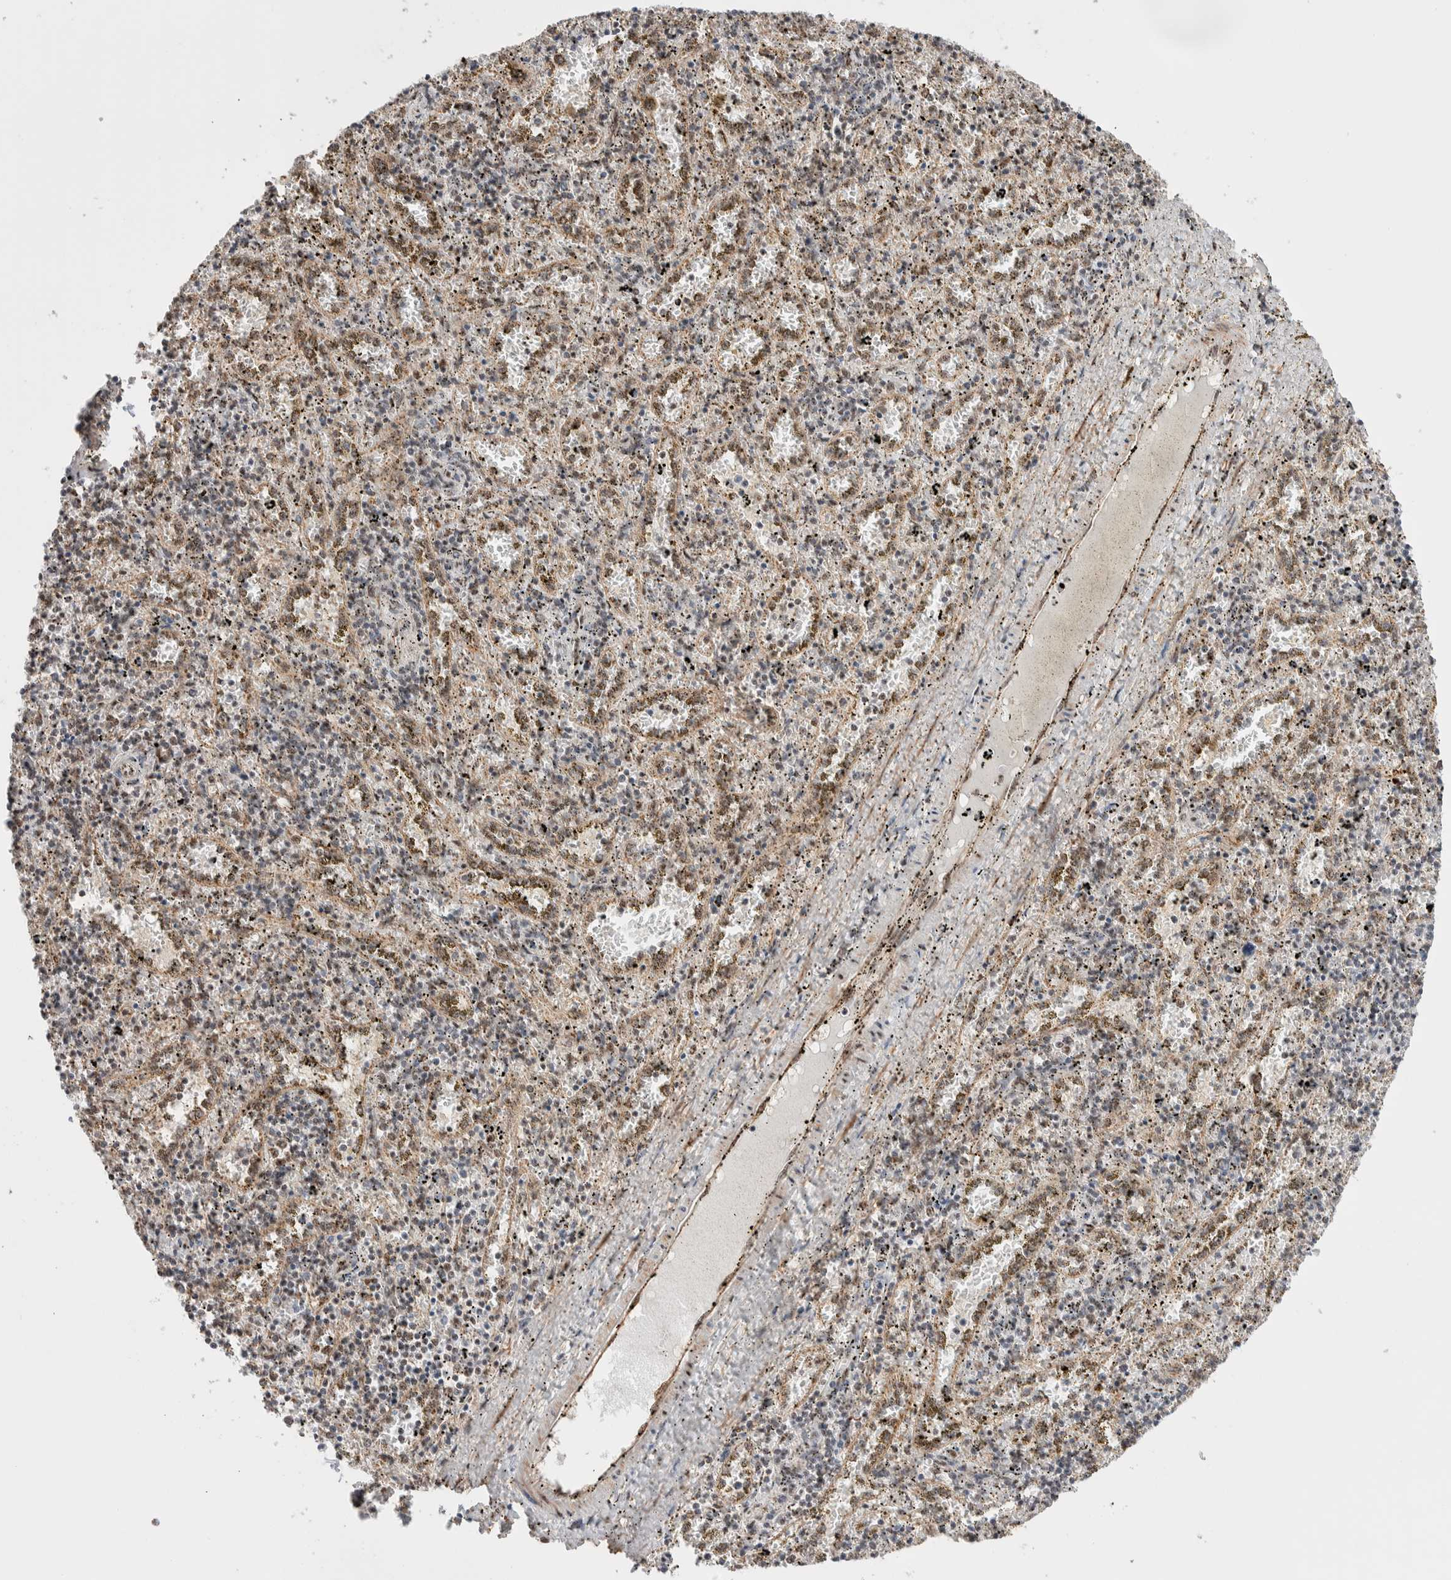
{"staining": {"intensity": "weak", "quantity": "25%-75%", "location": "cytoplasmic/membranous,nuclear"}, "tissue": "spleen", "cell_type": "Cells in red pulp", "image_type": "normal", "snomed": [{"axis": "morphology", "description": "Normal tissue, NOS"}, {"axis": "topography", "description": "Spleen"}], "caption": "Brown immunohistochemical staining in unremarkable spleen displays weak cytoplasmic/membranous,nuclear expression in about 25%-75% of cells in red pulp. (DAB (3,3'-diaminobenzidine) IHC, brown staining for protein, blue staining for nuclei).", "gene": "ZNF695", "patient": {"sex": "male", "age": 11}}